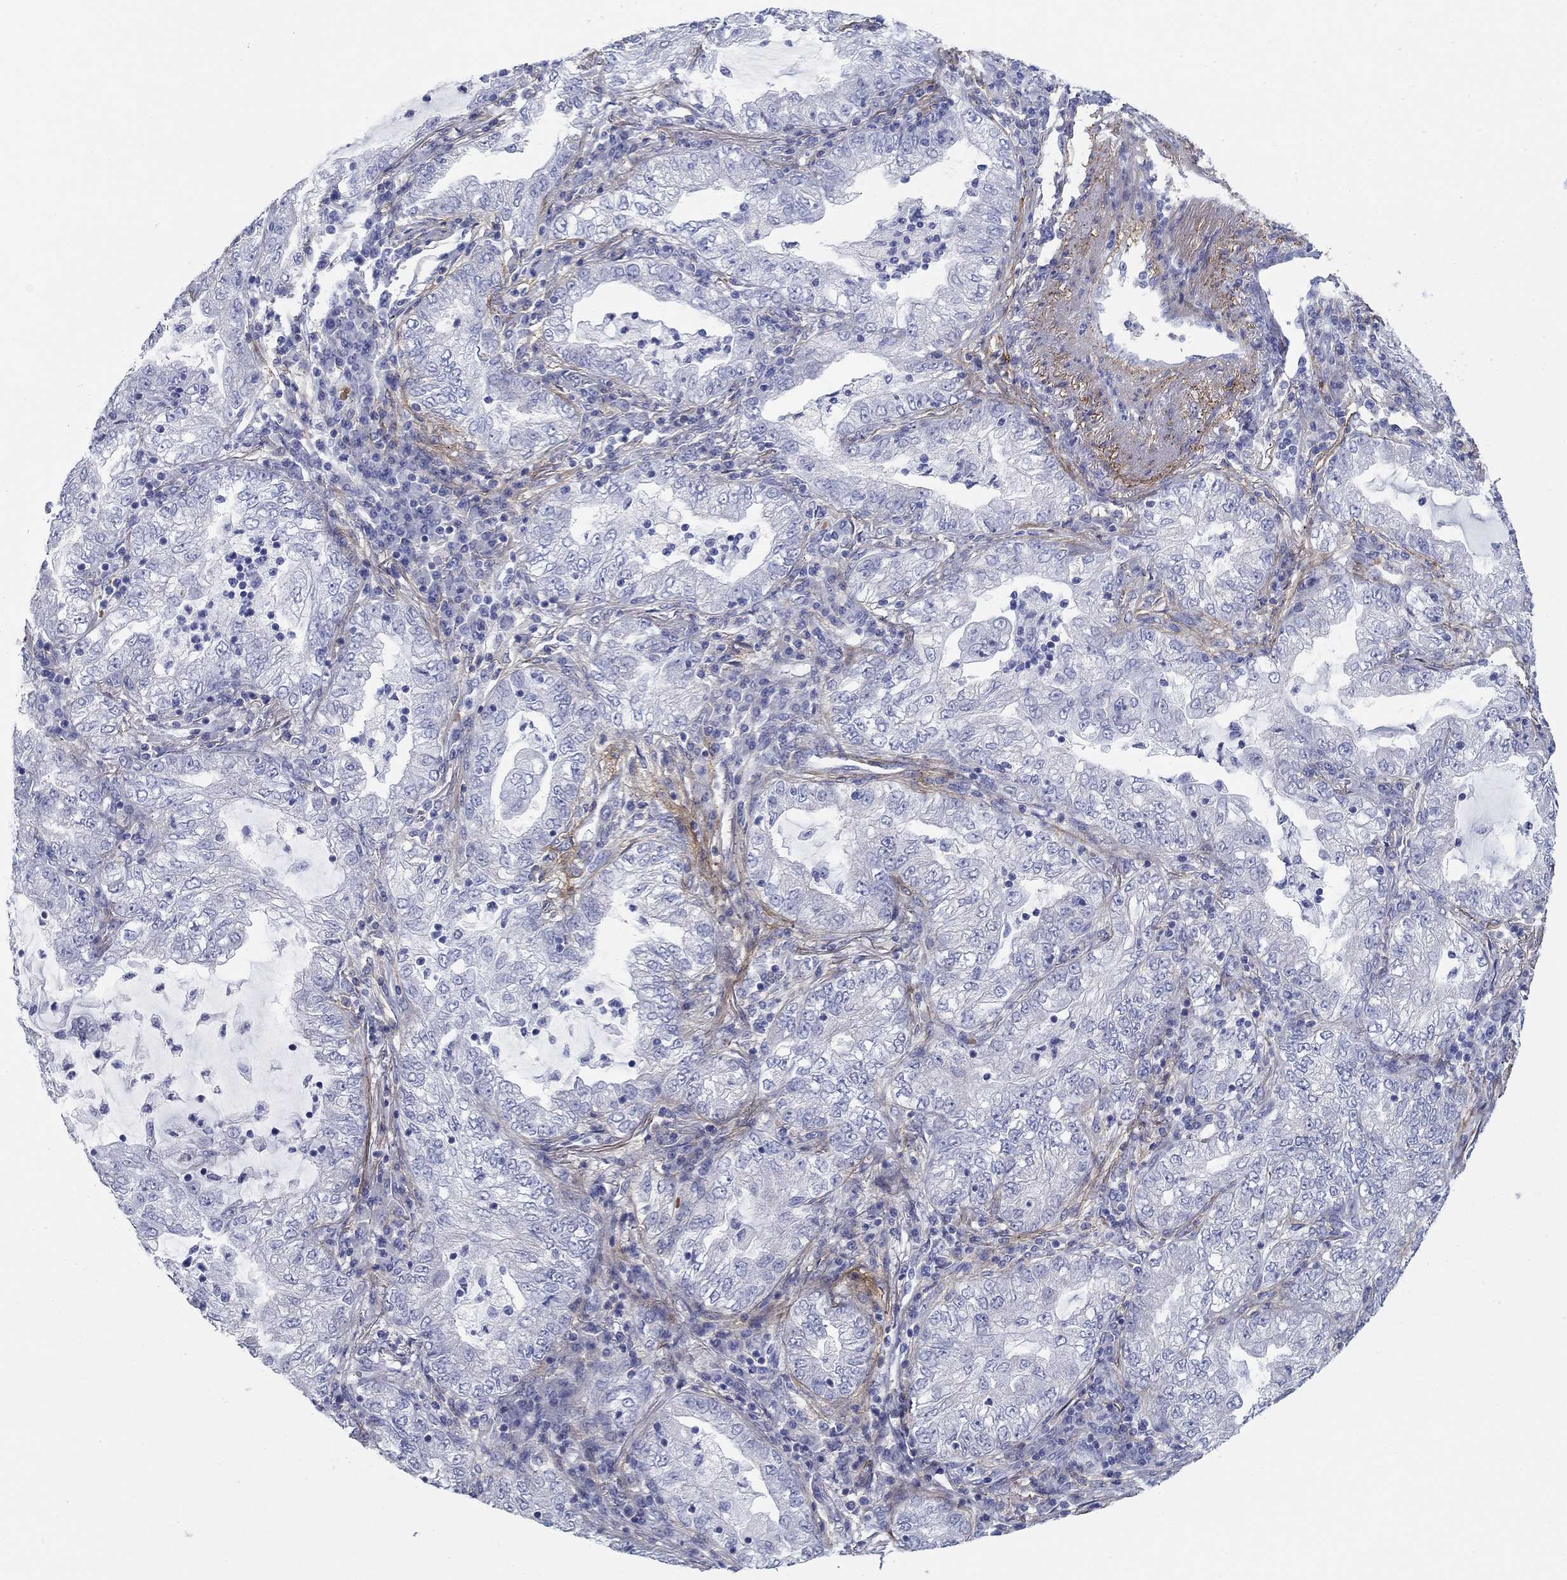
{"staining": {"intensity": "negative", "quantity": "none", "location": "none"}, "tissue": "lung cancer", "cell_type": "Tumor cells", "image_type": "cancer", "snomed": [{"axis": "morphology", "description": "Adenocarcinoma, NOS"}, {"axis": "topography", "description": "Lung"}], "caption": "Immunohistochemistry of human lung cancer demonstrates no expression in tumor cells.", "gene": "GPC1", "patient": {"sex": "female", "age": 73}}